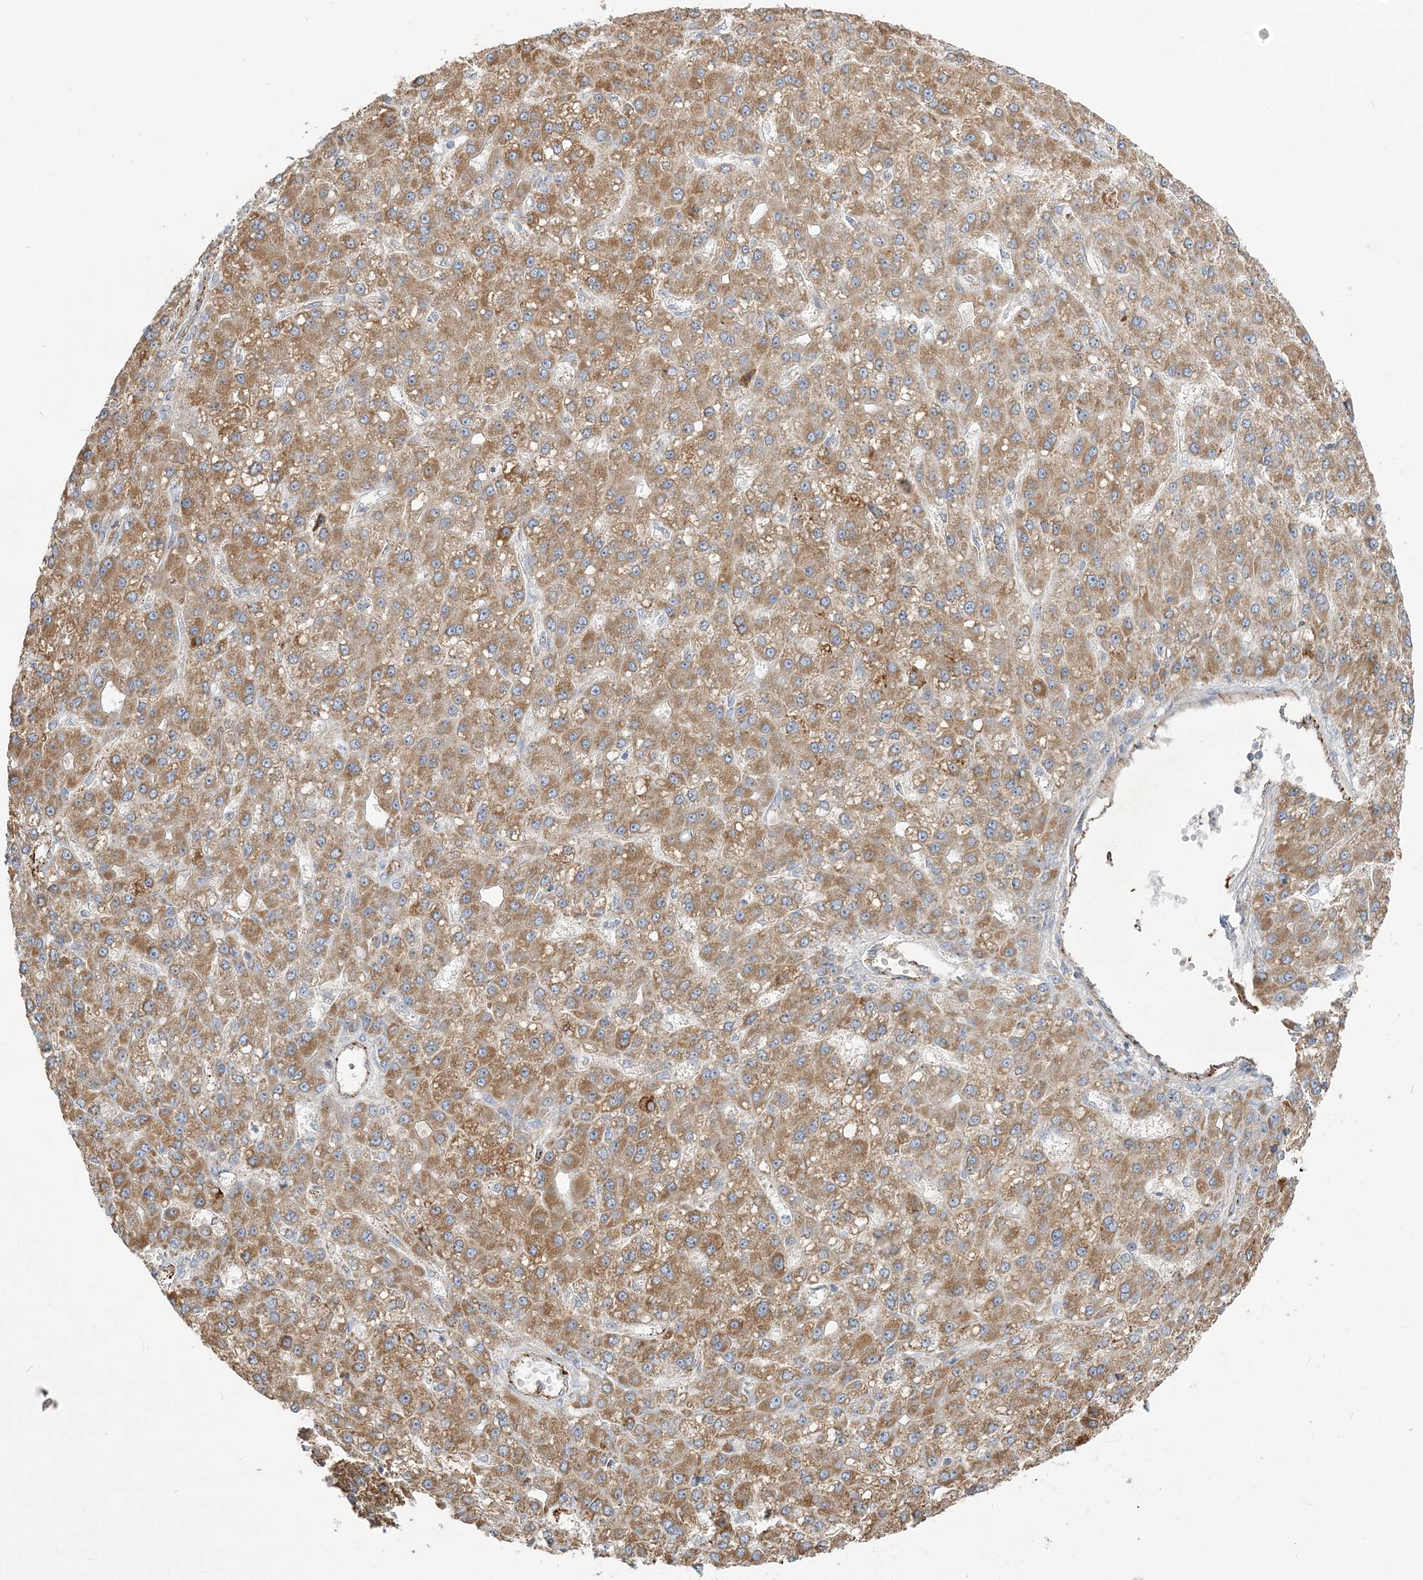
{"staining": {"intensity": "moderate", "quantity": ">75%", "location": "cytoplasmic/membranous"}, "tissue": "liver cancer", "cell_type": "Tumor cells", "image_type": "cancer", "snomed": [{"axis": "morphology", "description": "Carcinoma, Hepatocellular, NOS"}, {"axis": "topography", "description": "Liver"}], "caption": "Moderate cytoplasmic/membranous positivity for a protein is appreciated in about >75% of tumor cells of hepatocellular carcinoma (liver) using IHC.", "gene": "INPP1", "patient": {"sex": "male", "age": 67}}